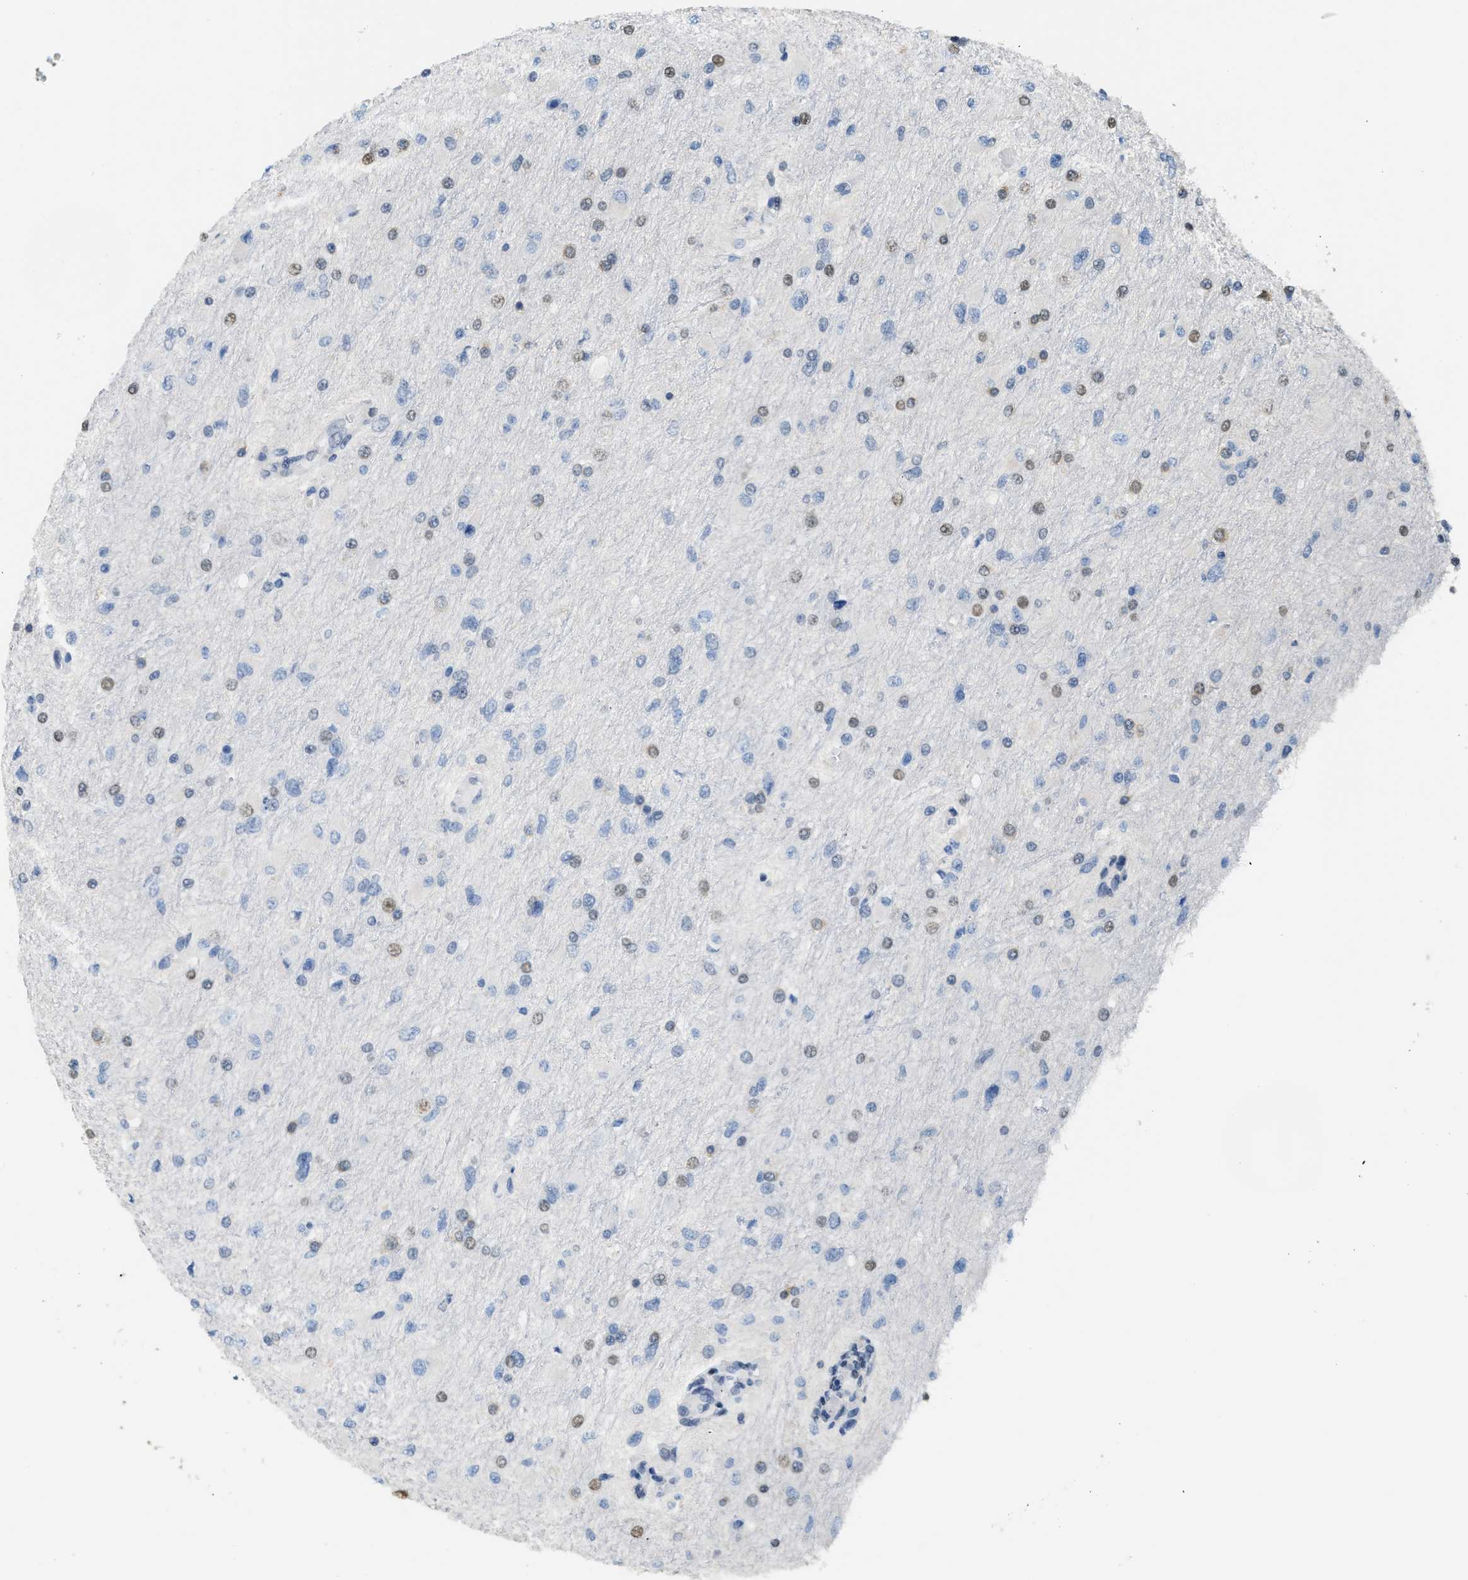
{"staining": {"intensity": "moderate", "quantity": "25%-75%", "location": "nuclear"}, "tissue": "glioma", "cell_type": "Tumor cells", "image_type": "cancer", "snomed": [{"axis": "morphology", "description": "Glioma, malignant, High grade"}, {"axis": "topography", "description": "Cerebral cortex"}], "caption": "IHC of human high-grade glioma (malignant) displays medium levels of moderate nuclear expression in approximately 25%-75% of tumor cells.", "gene": "ALX1", "patient": {"sex": "female", "age": 36}}